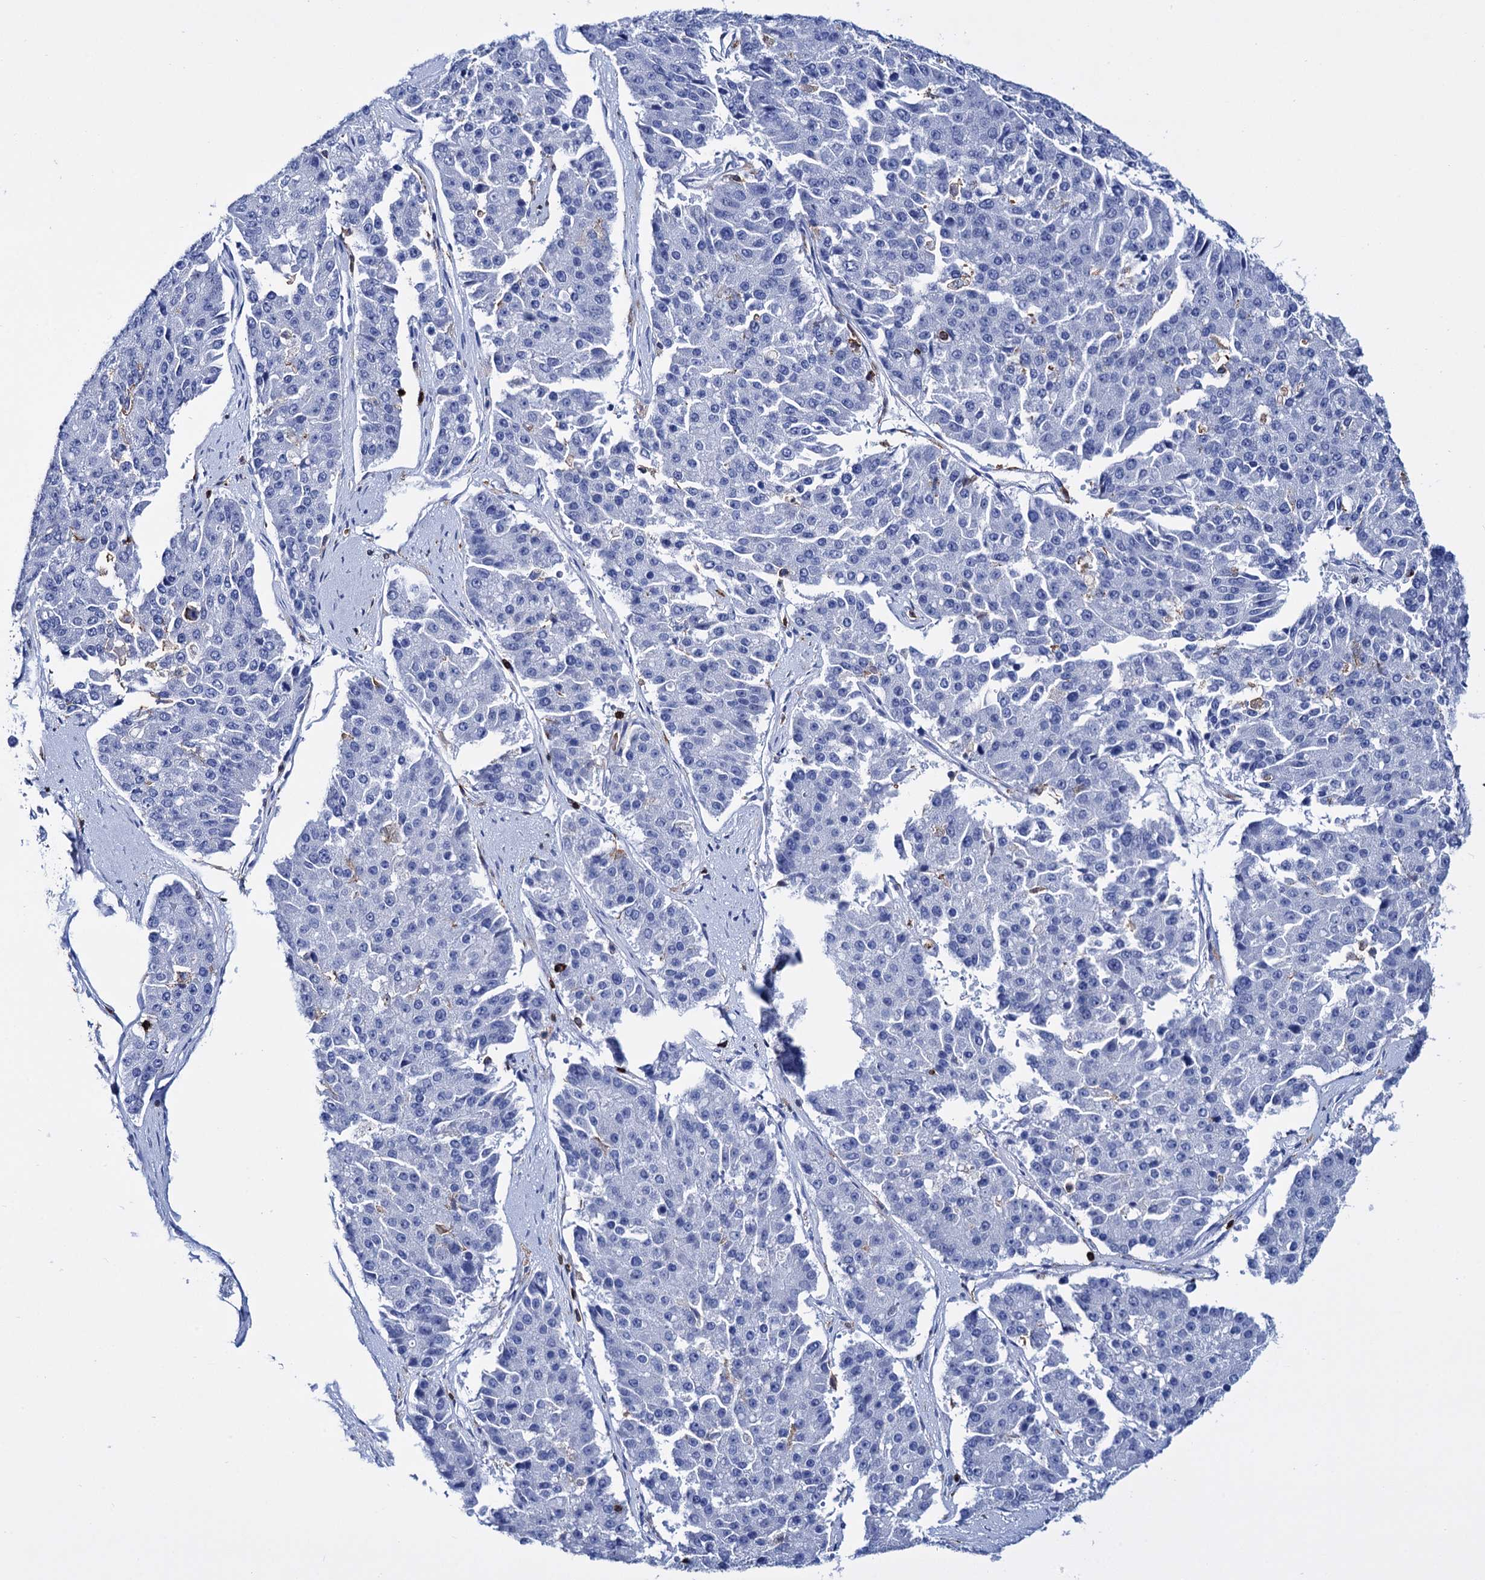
{"staining": {"intensity": "negative", "quantity": "none", "location": "none"}, "tissue": "pancreatic cancer", "cell_type": "Tumor cells", "image_type": "cancer", "snomed": [{"axis": "morphology", "description": "Adenocarcinoma, NOS"}, {"axis": "topography", "description": "Pancreas"}], "caption": "Pancreatic cancer was stained to show a protein in brown. There is no significant staining in tumor cells.", "gene": "DEF6", "patient": {"sex": "male", "age": 50}}